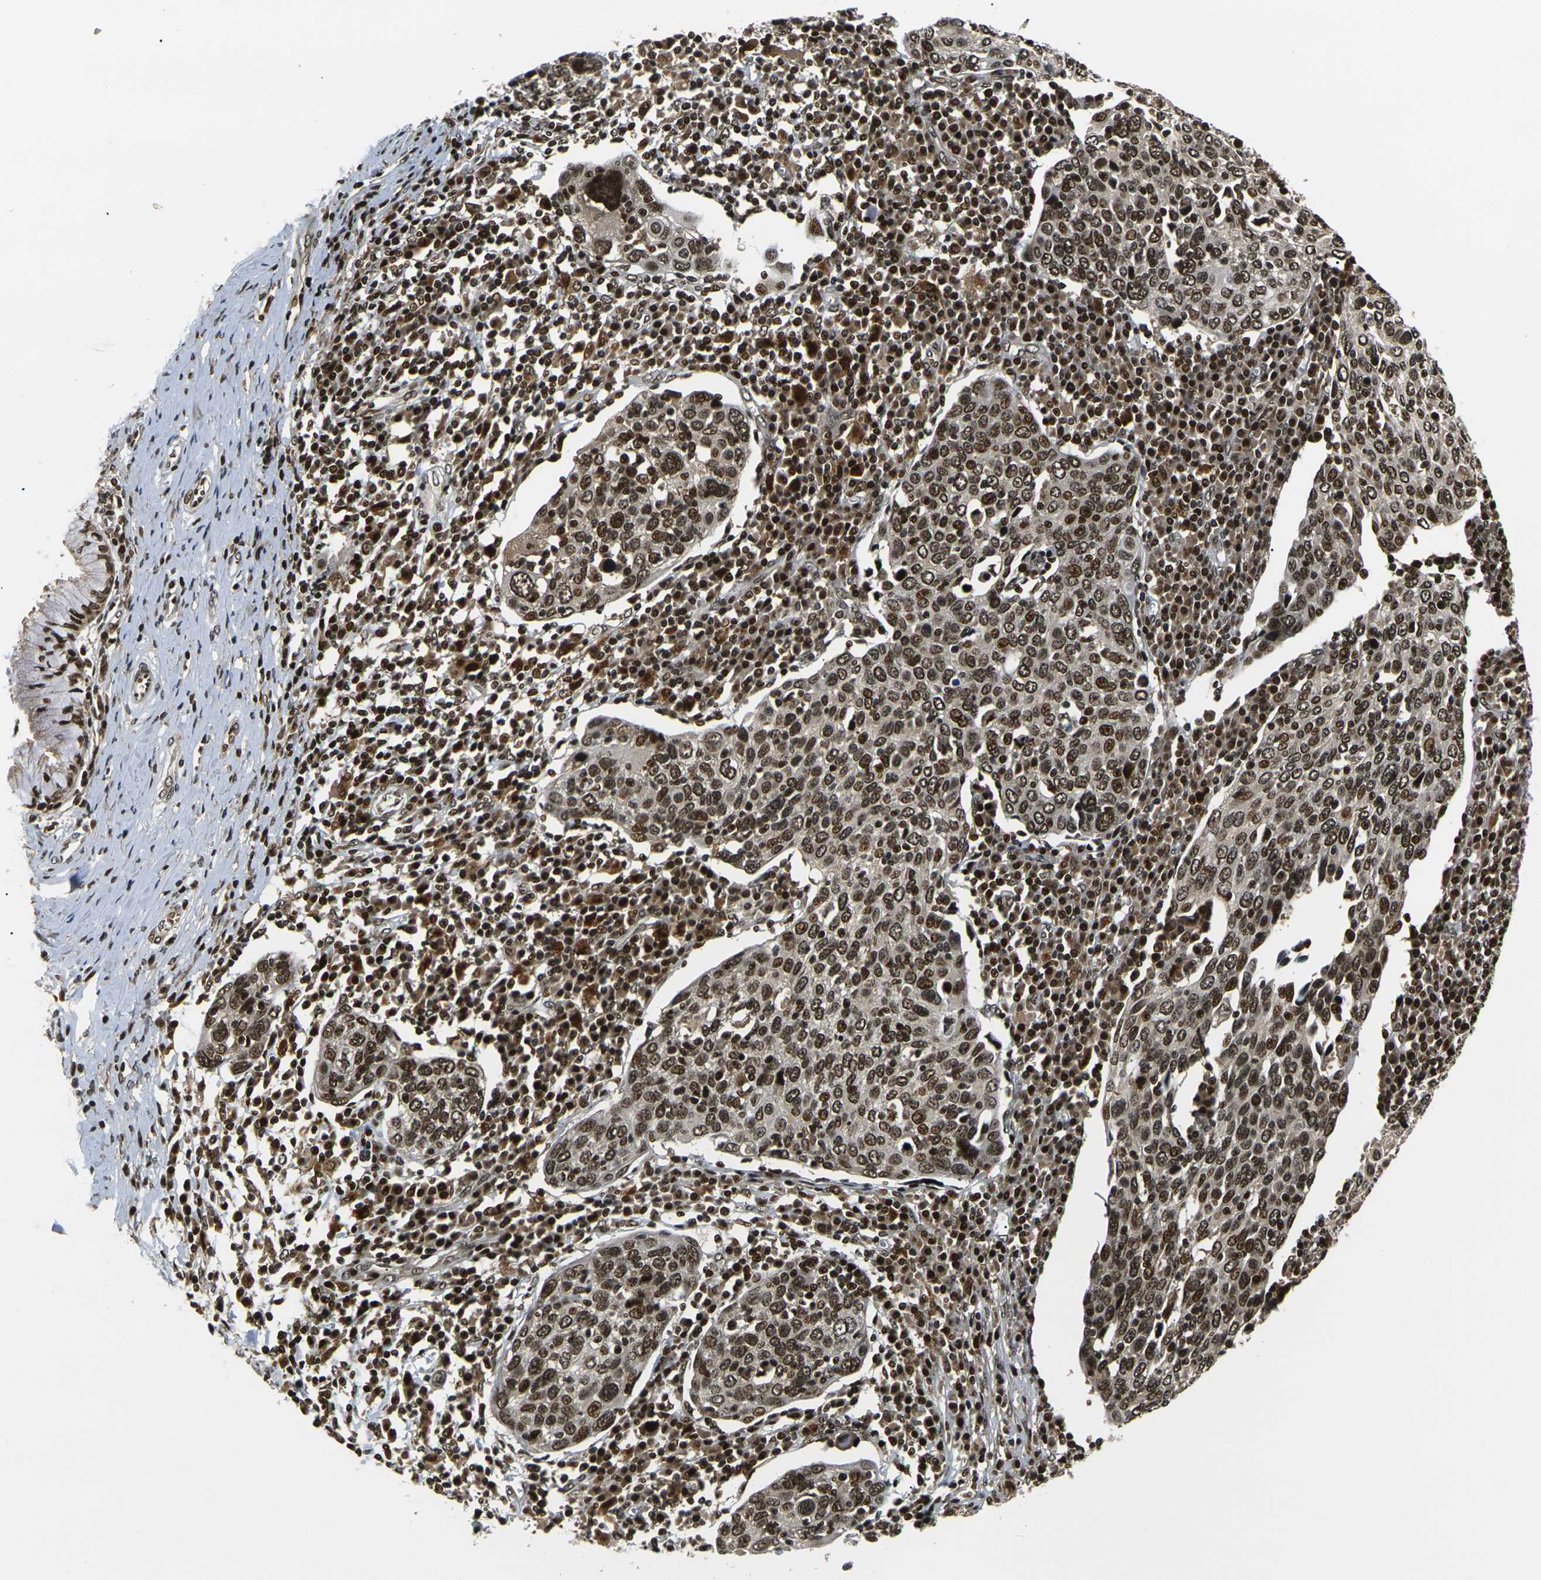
{"staining": {"intensity": "strong", "quantity": ">75%", "location": "nuclear"}, "tissue": "cervical cancer", "cell_type": "Tumor cells", "image_type": "cancer", "snomed": [{"axis": "morphology", "description": "Squamous cell carcinoma, NOS"}, {"axis": "topography", "description": "Cervix"}], "caption": "Strong nuclear positivity is appreciated in about >75% of tumor cells in cervical cancer. The protein of interest is shown in brown color, while the nuclei are stained blue.", "gene": "ACTL6A", "patient": {"sex": "female", "age": 40}}